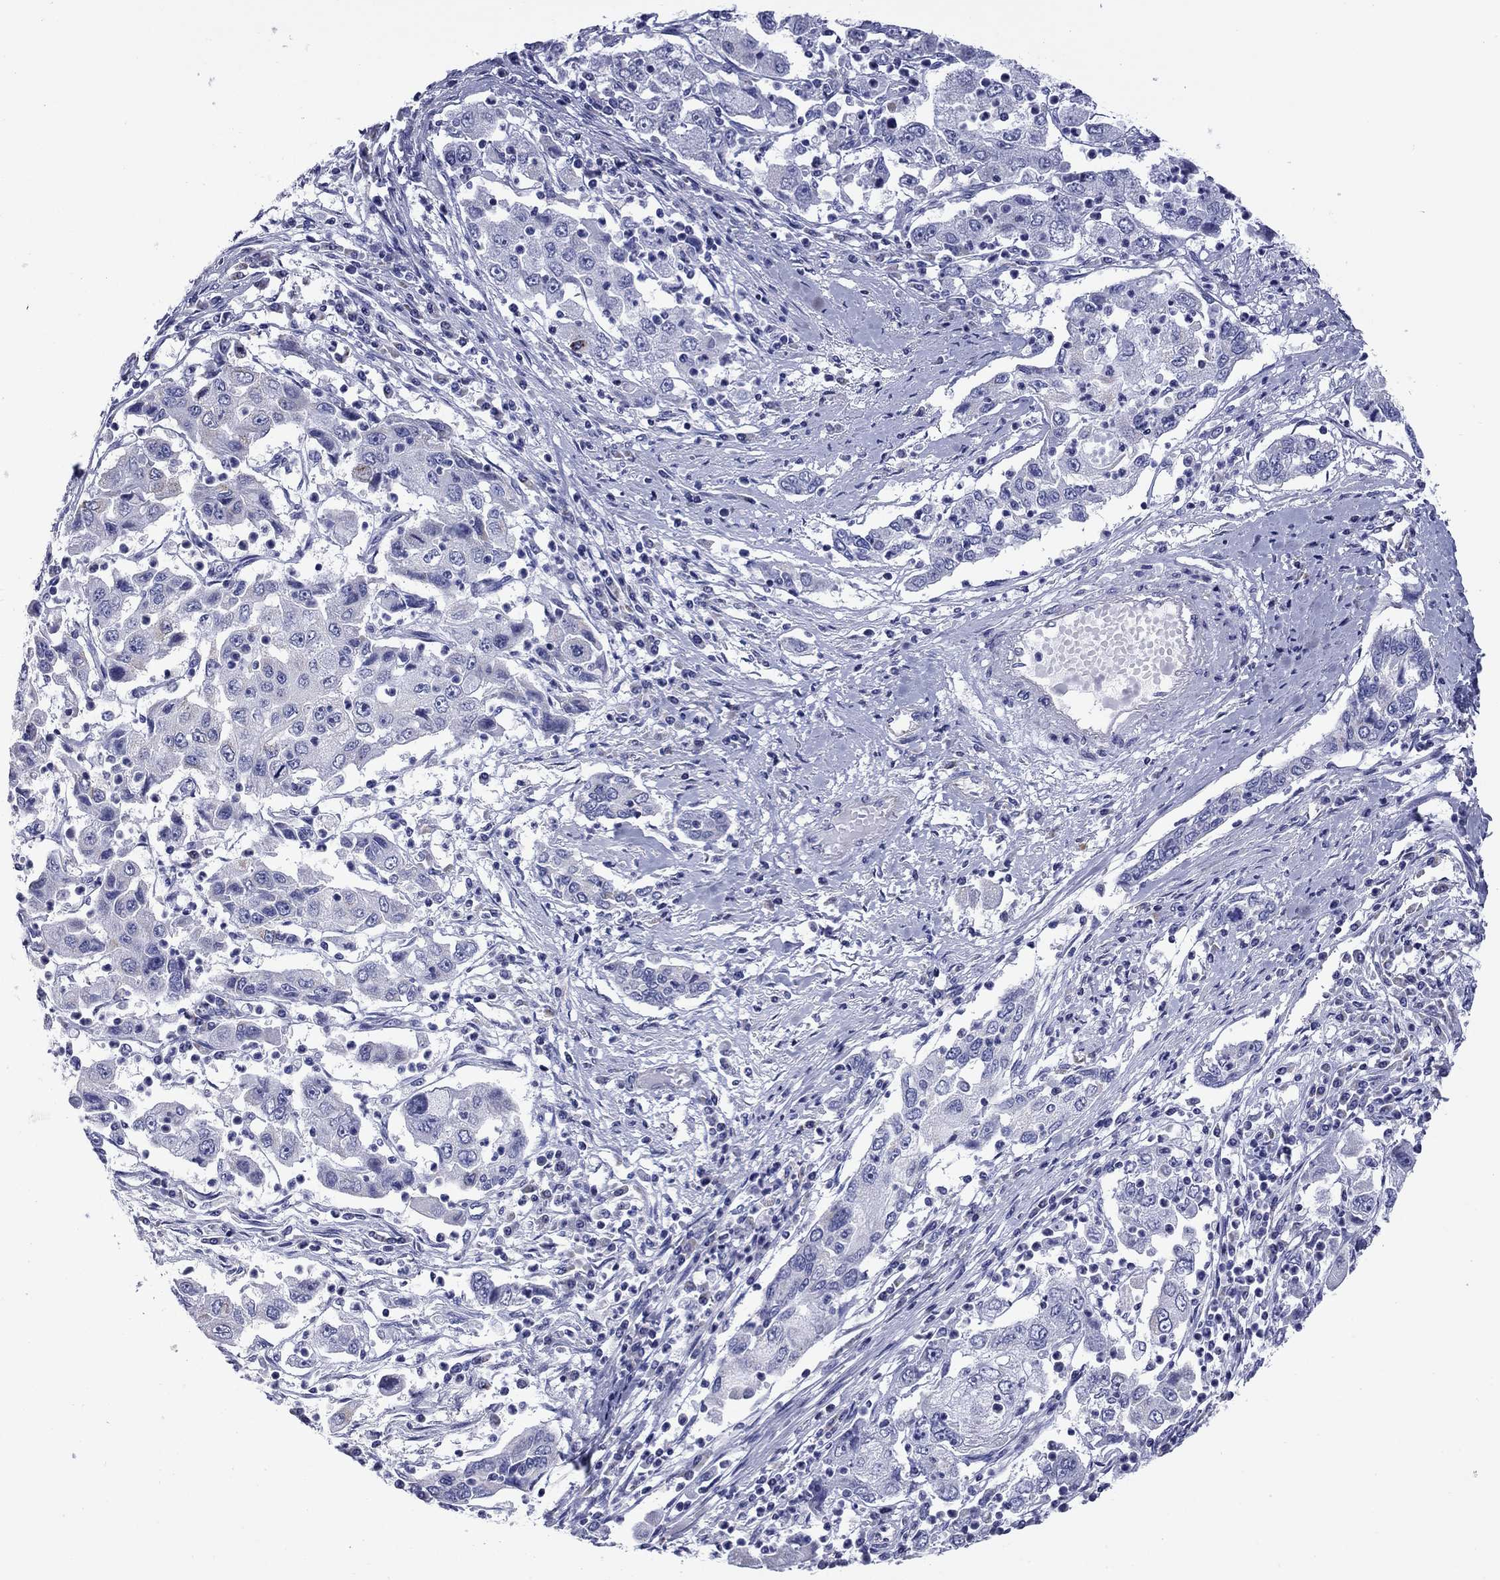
{"staining": {"intensity": "negative", "quantity": "none", "location": "none"}, "tissue": "cervical cancer", "cell_type": "Tumor cells", "image_type": "cancer", "snomed": [{"axis": "morphology", "description": "Squamous cell carcinoma, NOS"}, {"axis": "topography", "description": "Cervix"}], "caption": "Tumor cells show no significant protein expression in squamous cell carcinoma (cervical).", "gene": "ACADSB", "patient": {"sex": "female", "age": 36}}